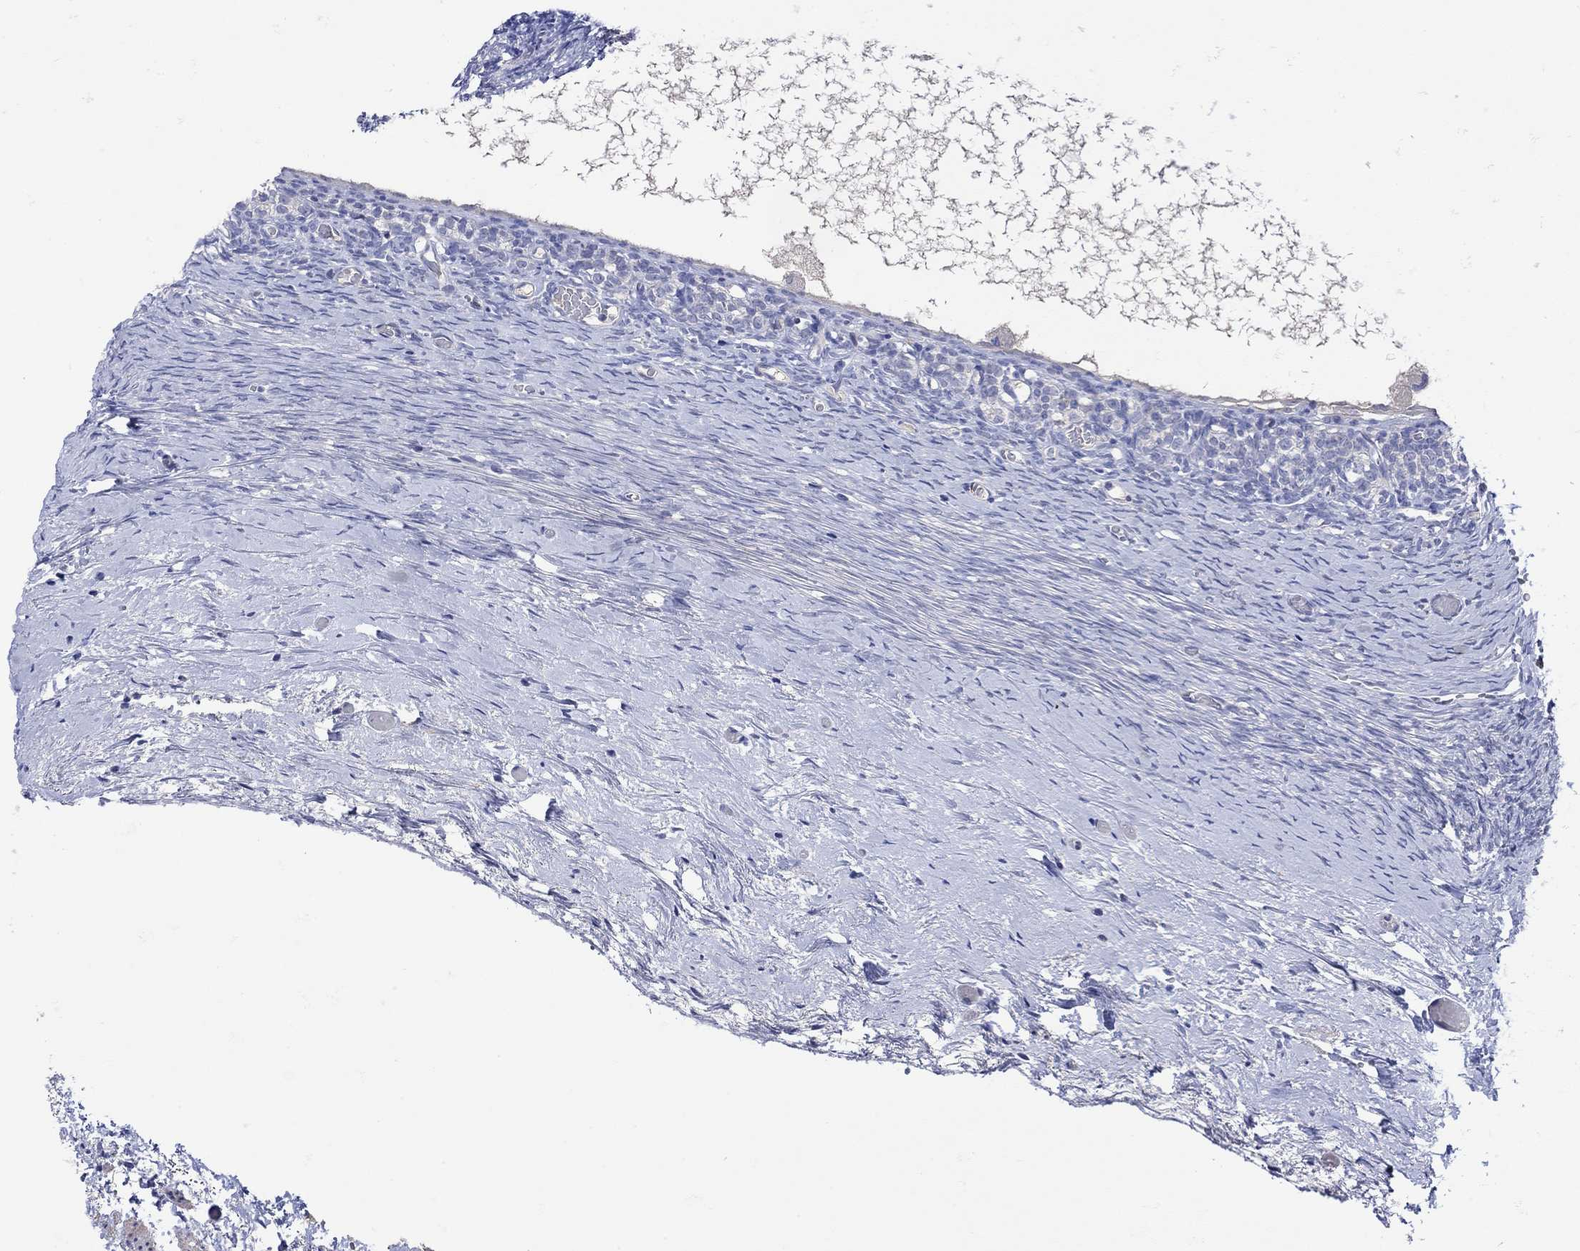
{"staining": {"intensity": "negative", "quantity": "none", "location": "none"}, "tissue": "ovary", "cell_type": "Follicle cells", "image_type": "normal", "snomed": [{"axis": "morphology", "description": "Normal tissue, NOS"}, {"axis": "topography", "description": "Ovary"}], "caption": "DAB immunohistochemical staining of normal ovary exhibits no significant expression in follicle cells.", "gene": "MSI1", "patient": {"sex": "female", "age": 39}}